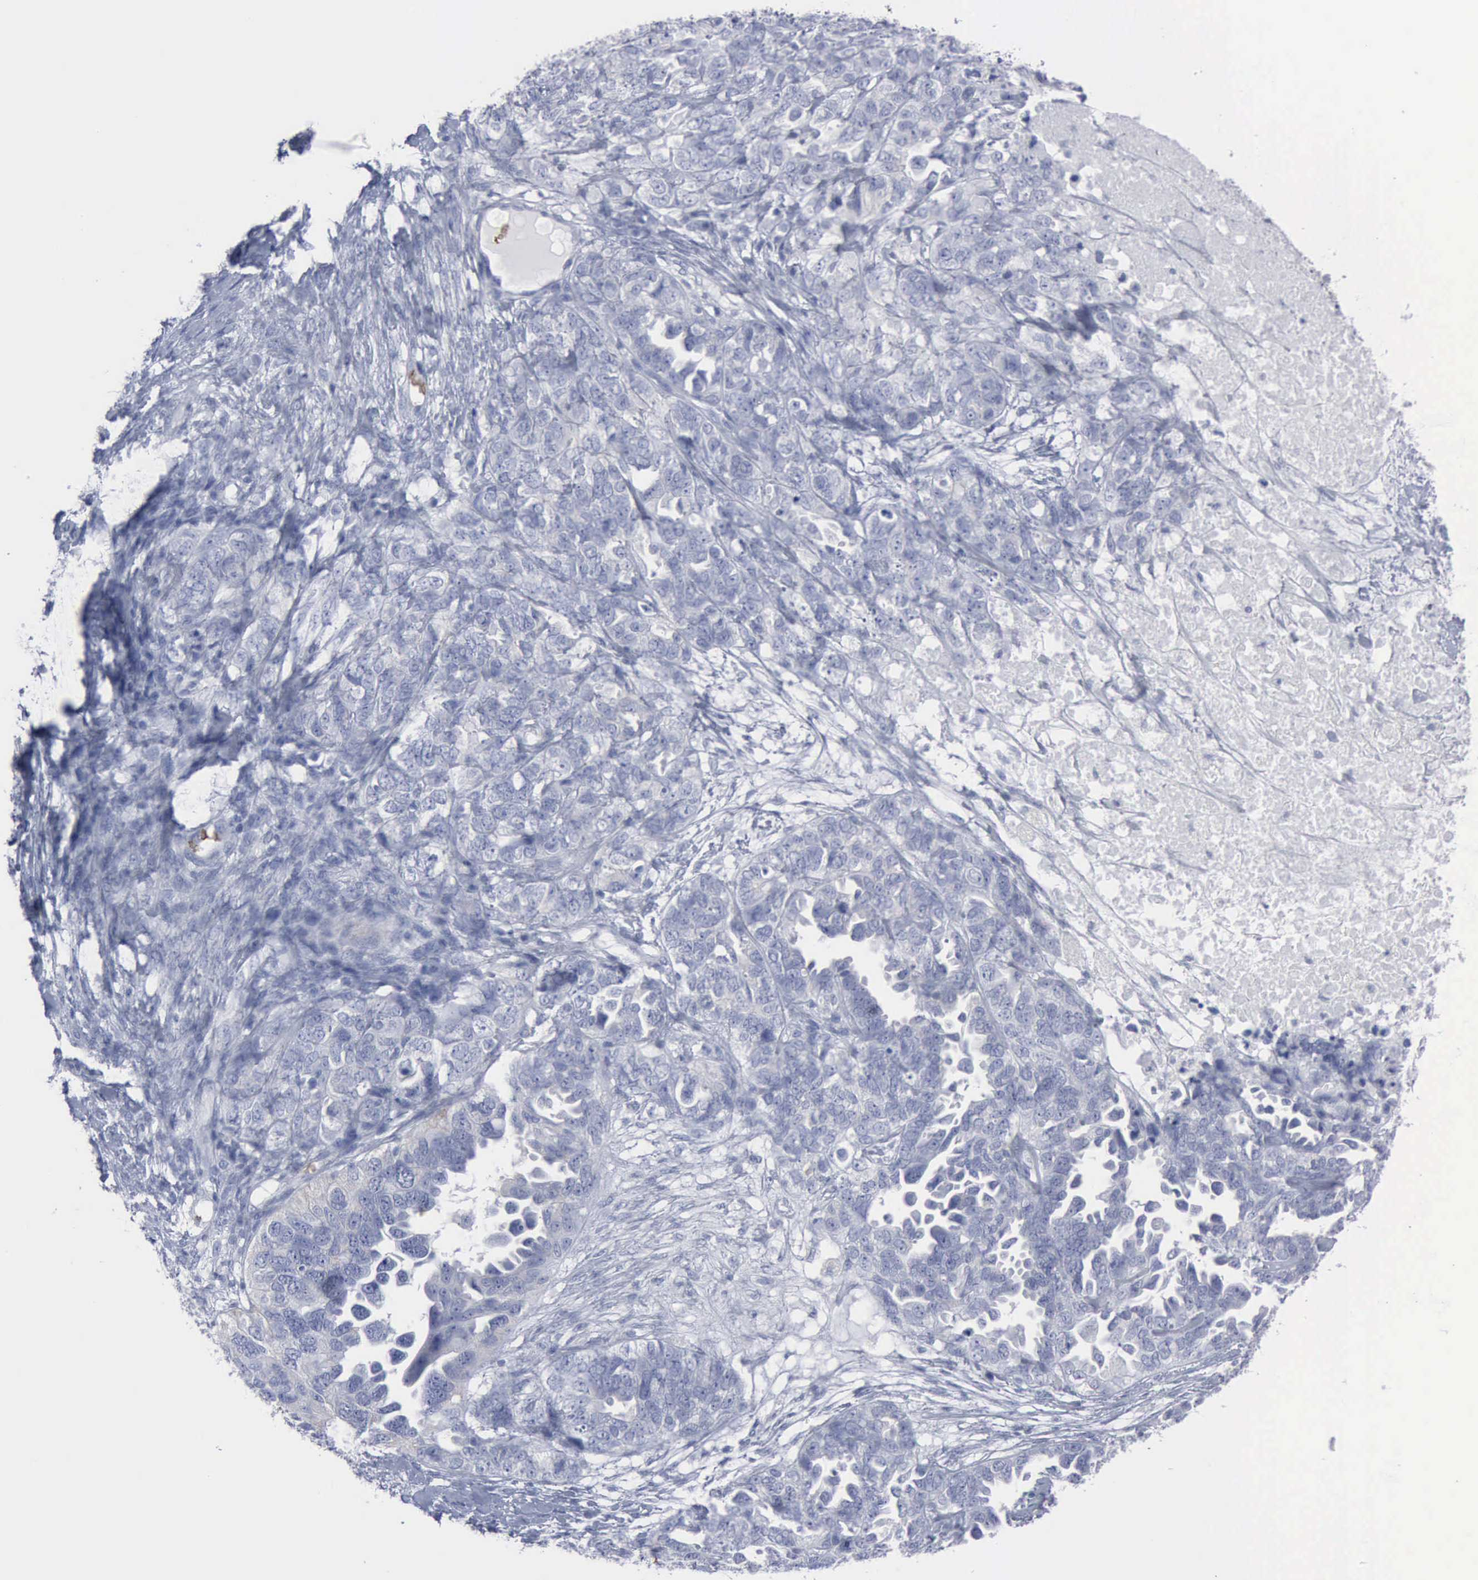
{"staining": {"intensity": "negative", "quantity": "none", "location": "none"}, "tissue": "ovarian cancer", "cell_type": "Tumor cells", "image_type": "cancer", "snomed": [{"axis": "morphology", "description": "Cystadenocarcinoma, serous, NOS"}, {"axis": "topography", "description": "Ovary"}], "caption": "Immunohistochemical staining of ovarian cancer reveals no significant staining in tumor cells.", "gene": "TGFB1", "patient": {"sex": "female", "age": 82}}